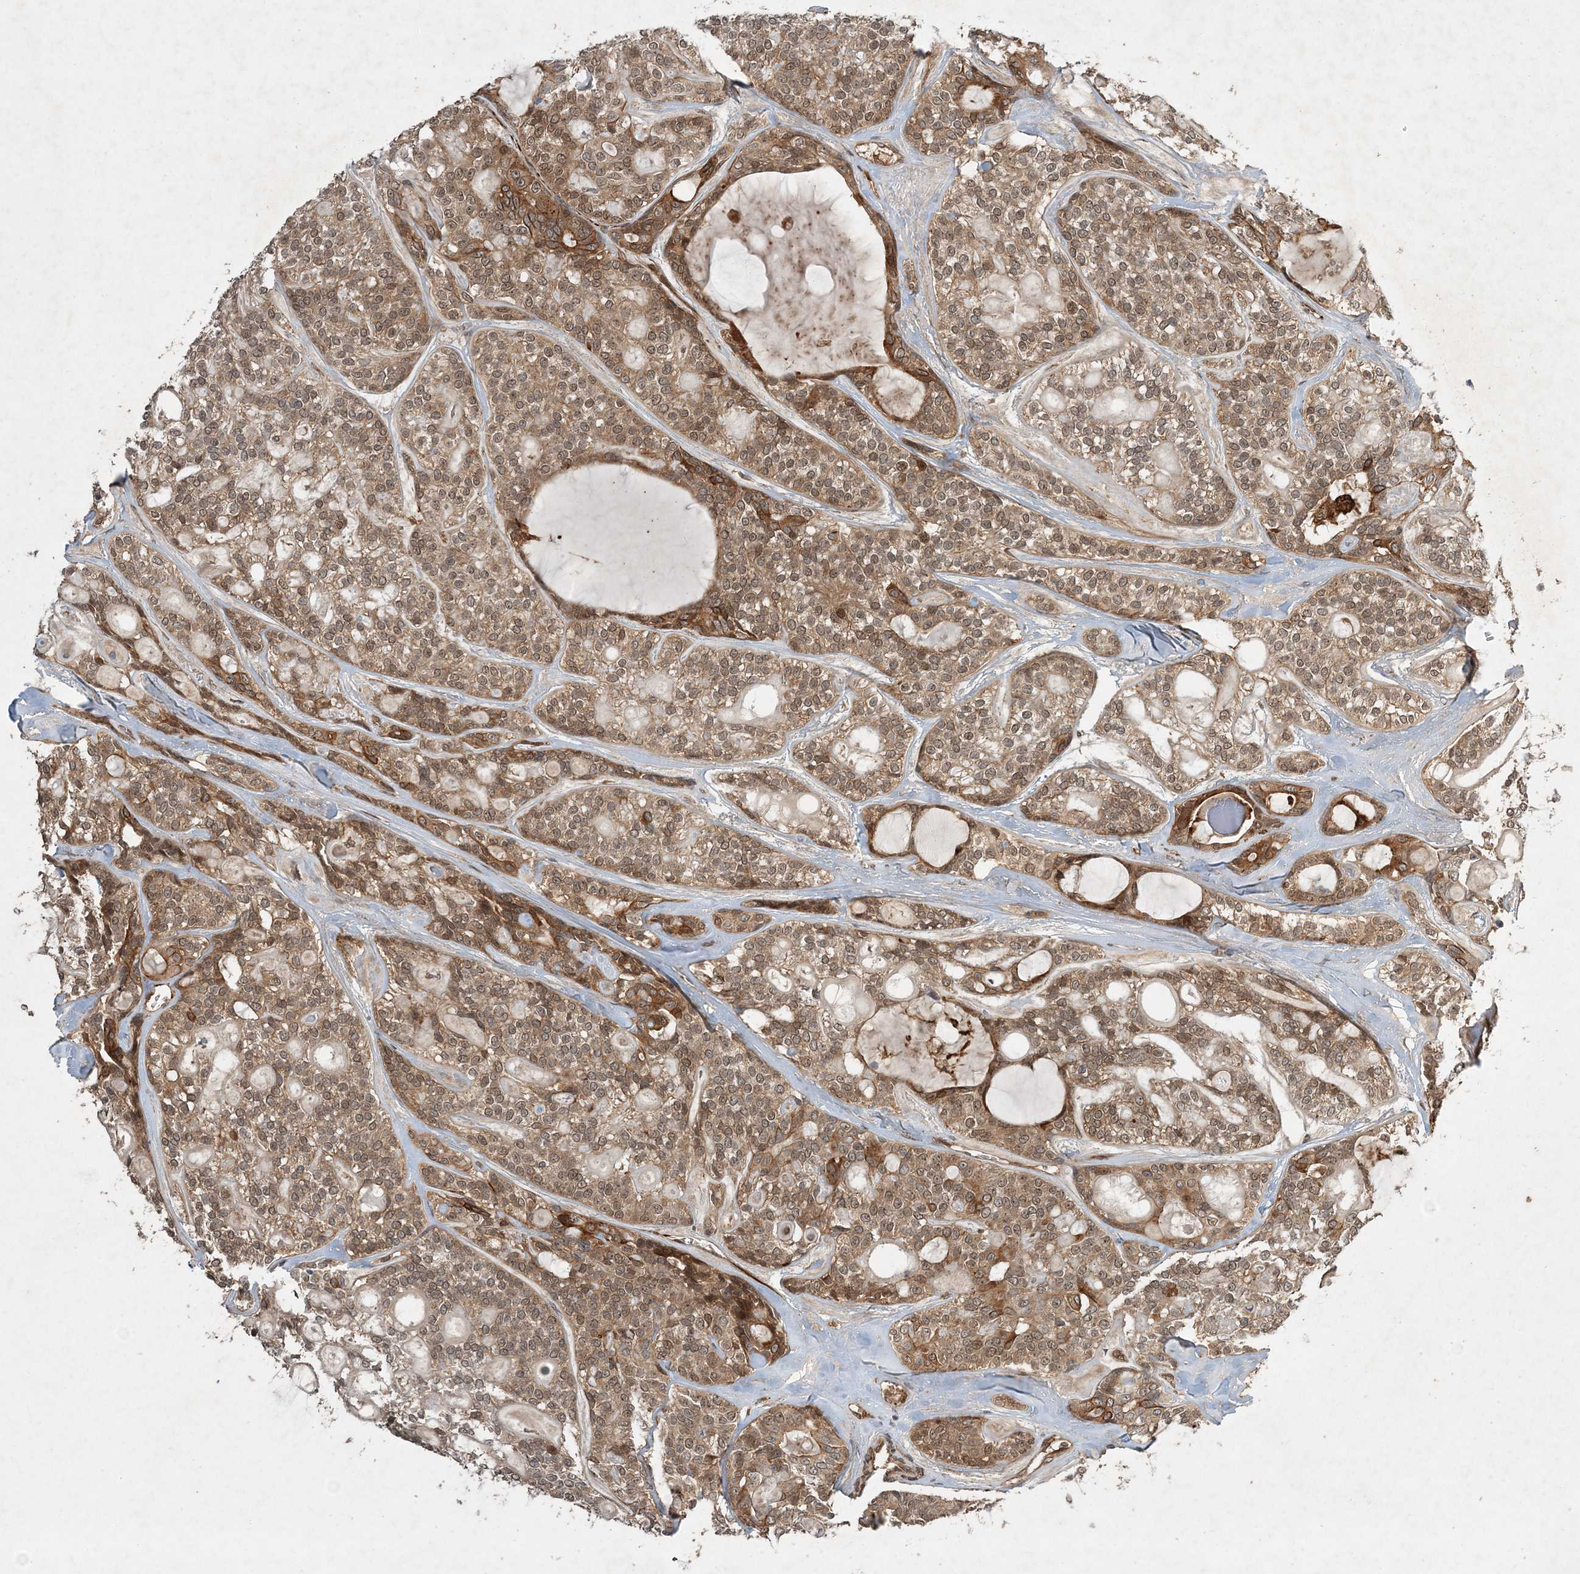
{"staining": {"intensity": "moderate", "quantity": ">75%", "location": "cytoplasmic/membranous"}, "tissue": "head and neck cancer", "cell_type": "Tumor cells", "image_type": "cancer", "snomed": [{"axis": "morphology", "description": "Adenocarcinoma, NOS"}, {"axis": "topography", "description": "Head-Neck"}], "caption": "Tumor cells display moderate cytoplasmic/membranous expression in approximately >75% of cells in head and neck cancer.", "gene": "UBTD2", "patient": {"sex": "male", "age": 66}}